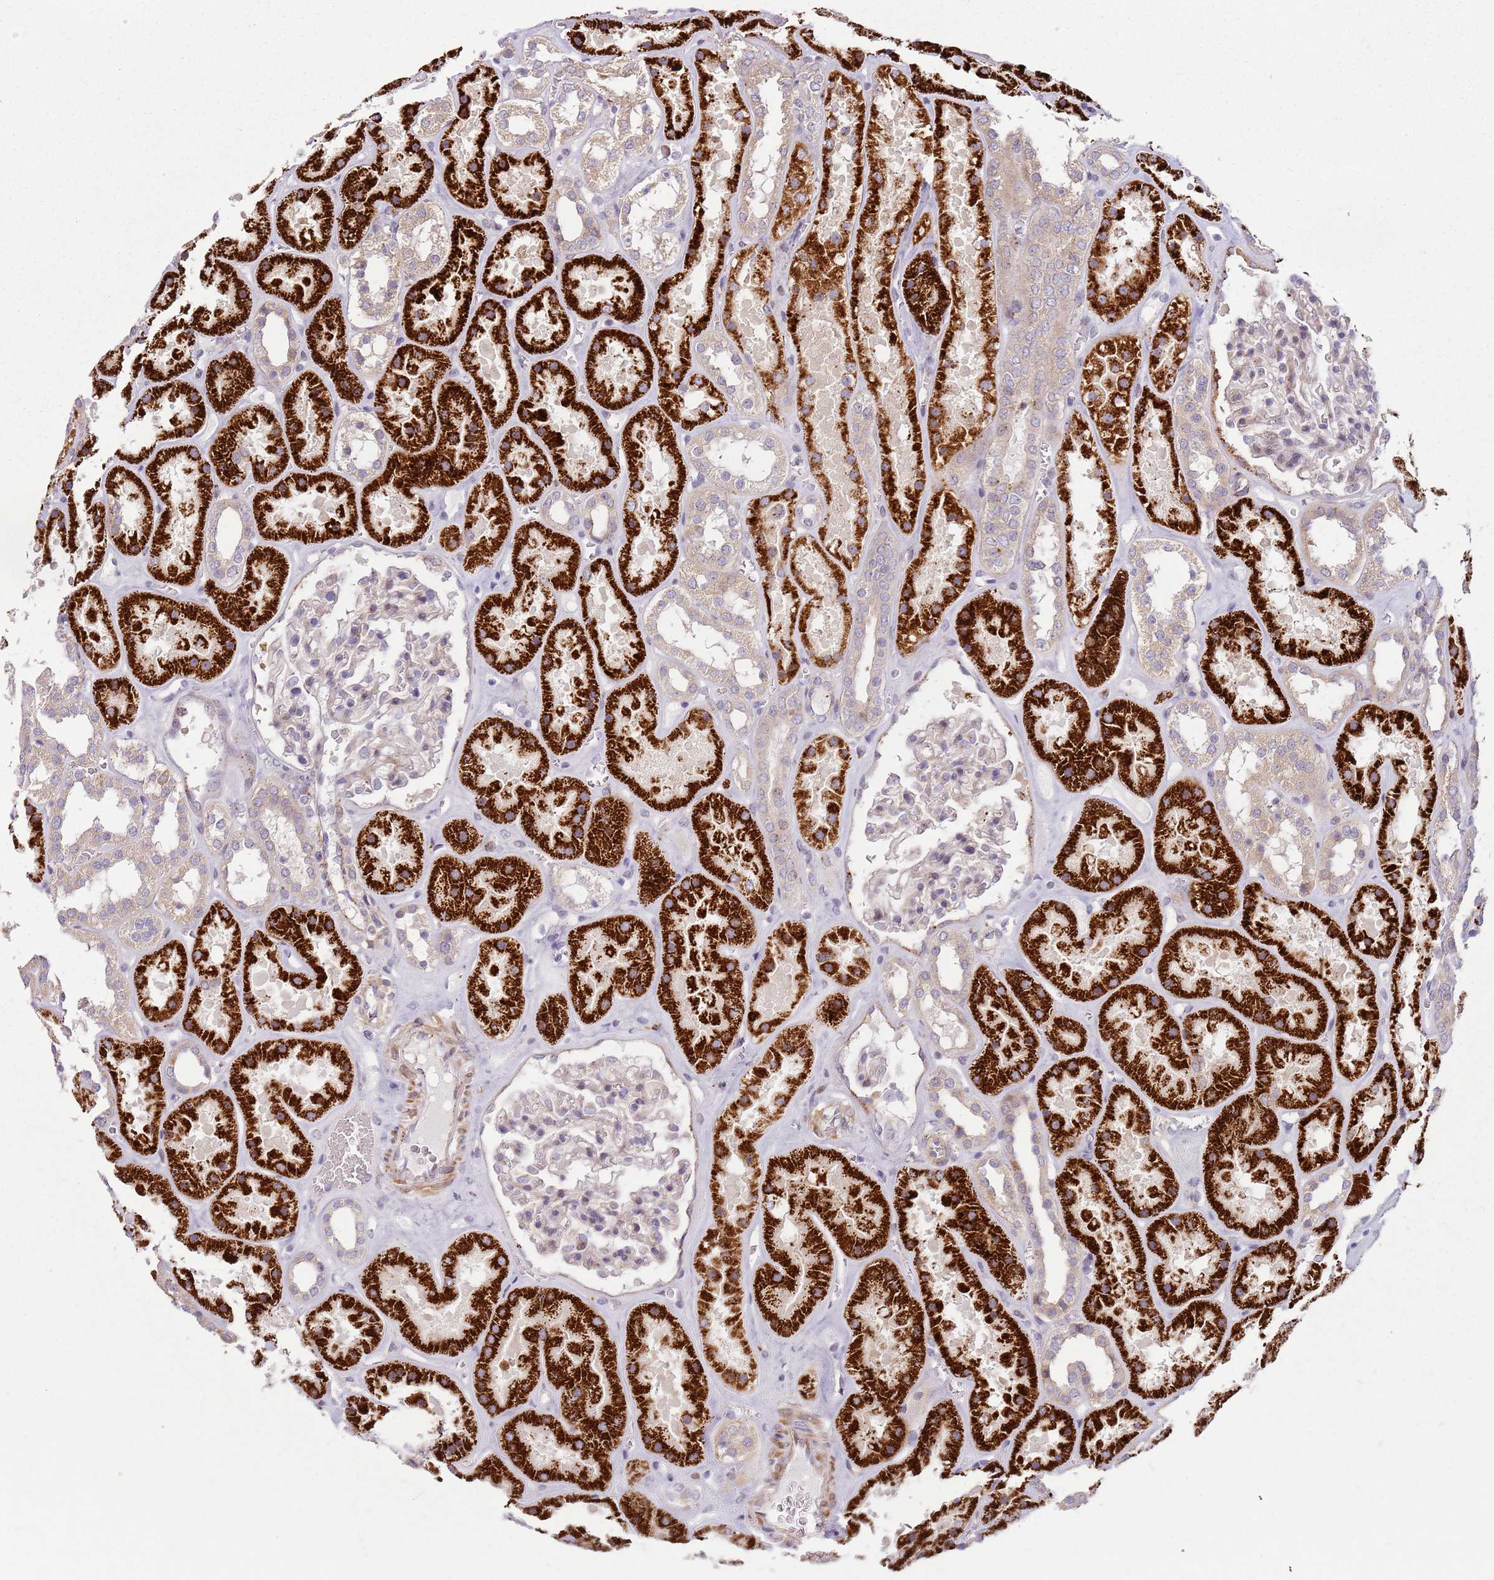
{"staining": {"intensity": "weak", "quantity": "<25%", "location": "cytoplasmic/membranous"}, "tissue": "kidney", "cell_type": "Cells in glomeruli", "image_type": "normal", "snomed": [{"axis": "morphology", "description": "Normal tissue, NOS"}, {"axis": "topography", "description": "Kidney"}], "caption": "An IHC micrograph of unremarkable kidney is shown. There is no staining in cells in glomeruli of kidney. (Brightfield microscopy of DAB (3,3'-diaminobenzidine) immunohistochemistry (IHC) at high magnification).", "gene": "PVRIG", "patient": {"sex": "female", "age": 41}}